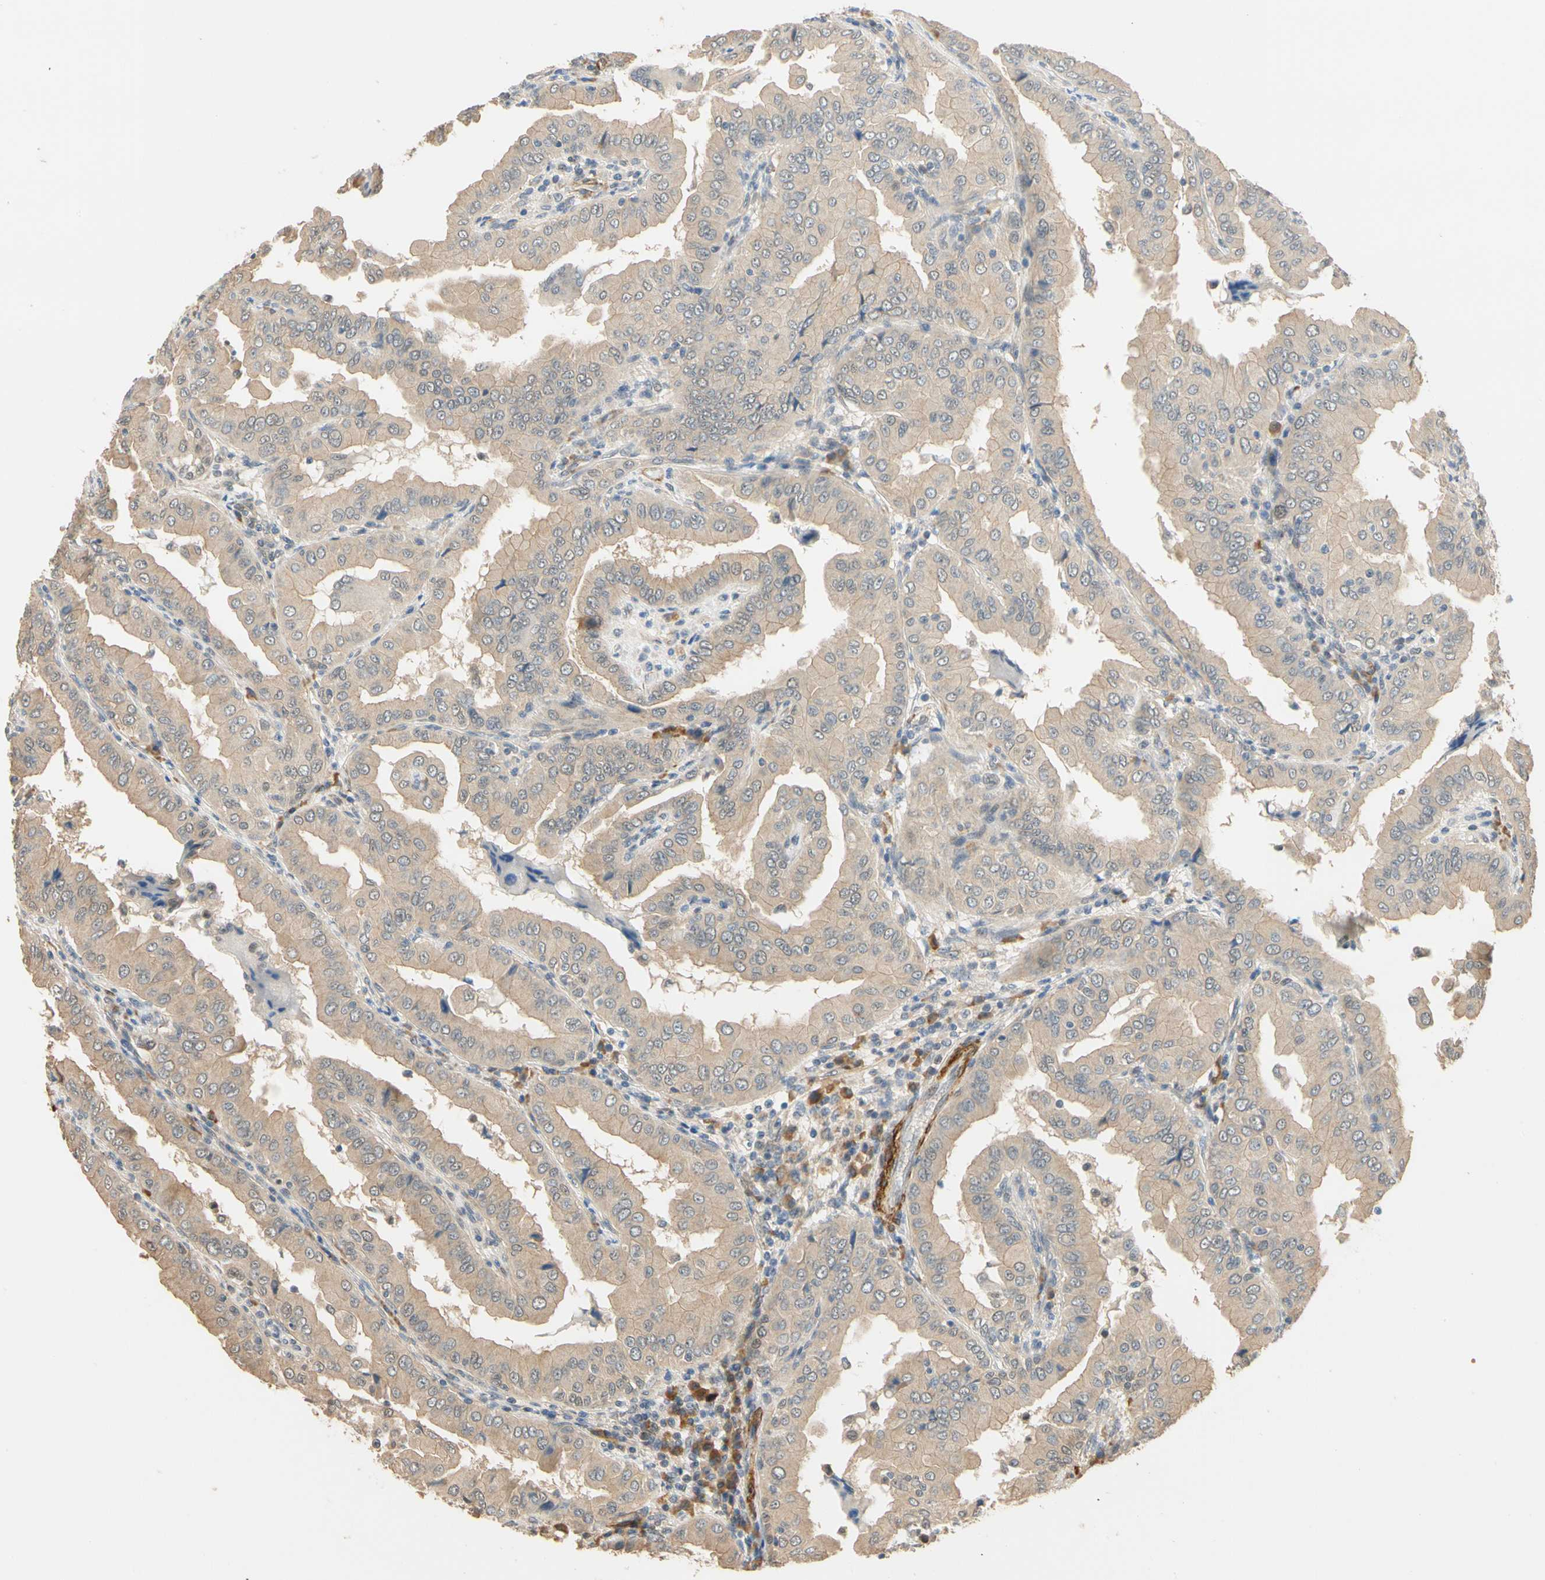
{"staining": {"intensity": "weak", "quantity": "<25%", "location": "cytoplasmic/membranous"}, "tissue": "thyroid cancer", "cell_type": "Tumor cells", "image_type": "cancer", "snomed": [{"axis": "morphology", "description": "Papillary adenocarcinoma, NOS"}, {"axis": "topography", "description": "Thyroid gland"}], "caption": "High power microscopy micrograph of an IHC micrograph of thyroid papillary adenocarcinoma, revealing no significant expression in tumor cells.", "gene": "QSER1", "patient": {"sex": "male", "age": 33}}